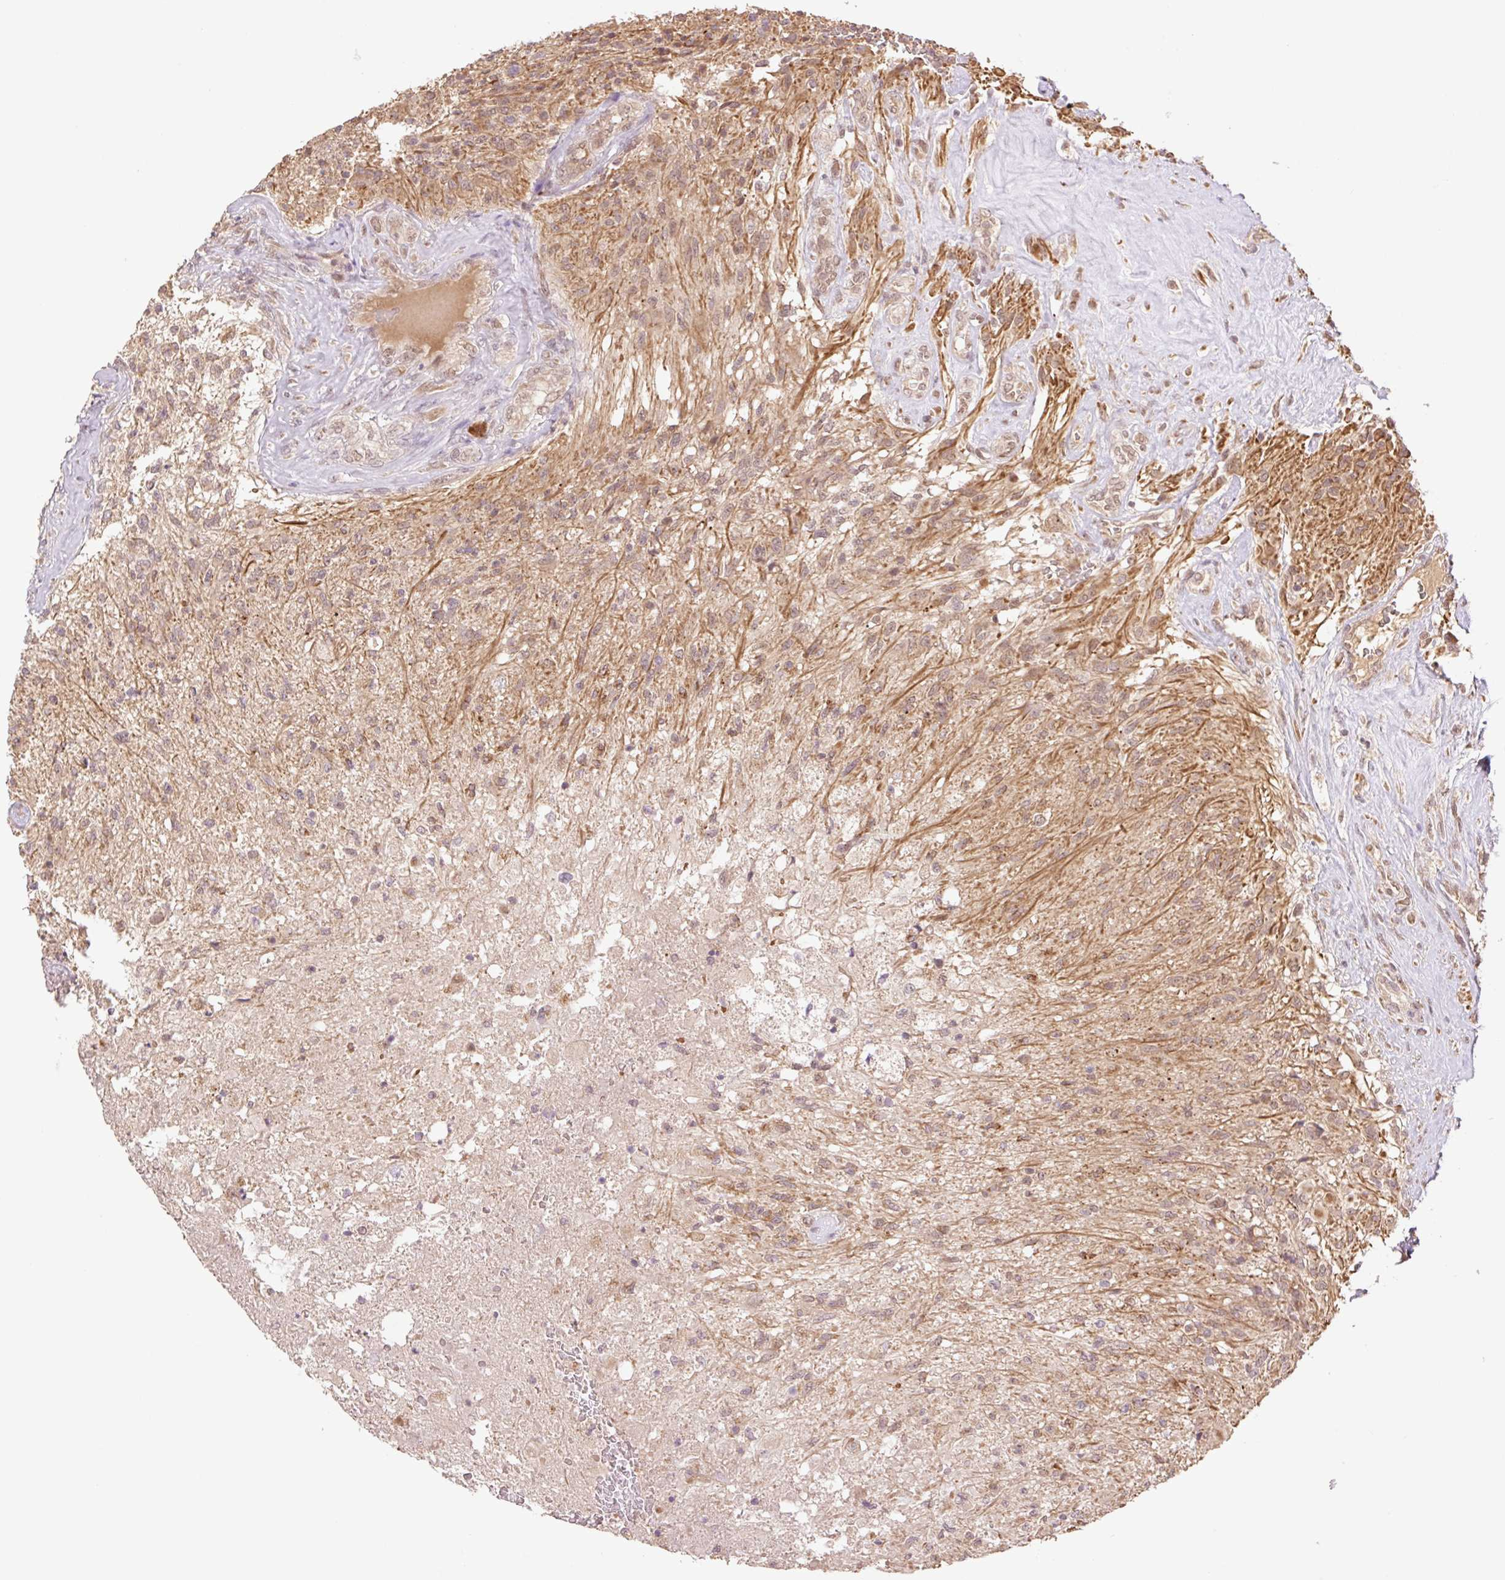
{"staining": {"intensity": "weak", "quantity": "<25%", "location": "cytoplasmic/membranous"}, "tissue": "glioma", "cell_type": "Tumor cells", "image_type": "cancer", "snomed": [{"axis": "morphology", "description": "Glioma, malignant, High grade"}, {"axis": "topography", "description": "Brain"}], "caption": "This is an IHC photomicrograph of malignant glioma (high-grade). There is no positivity in tumor cells.", "gene": "YJU2B", "patient": {"sex": "male", "age": 56}}